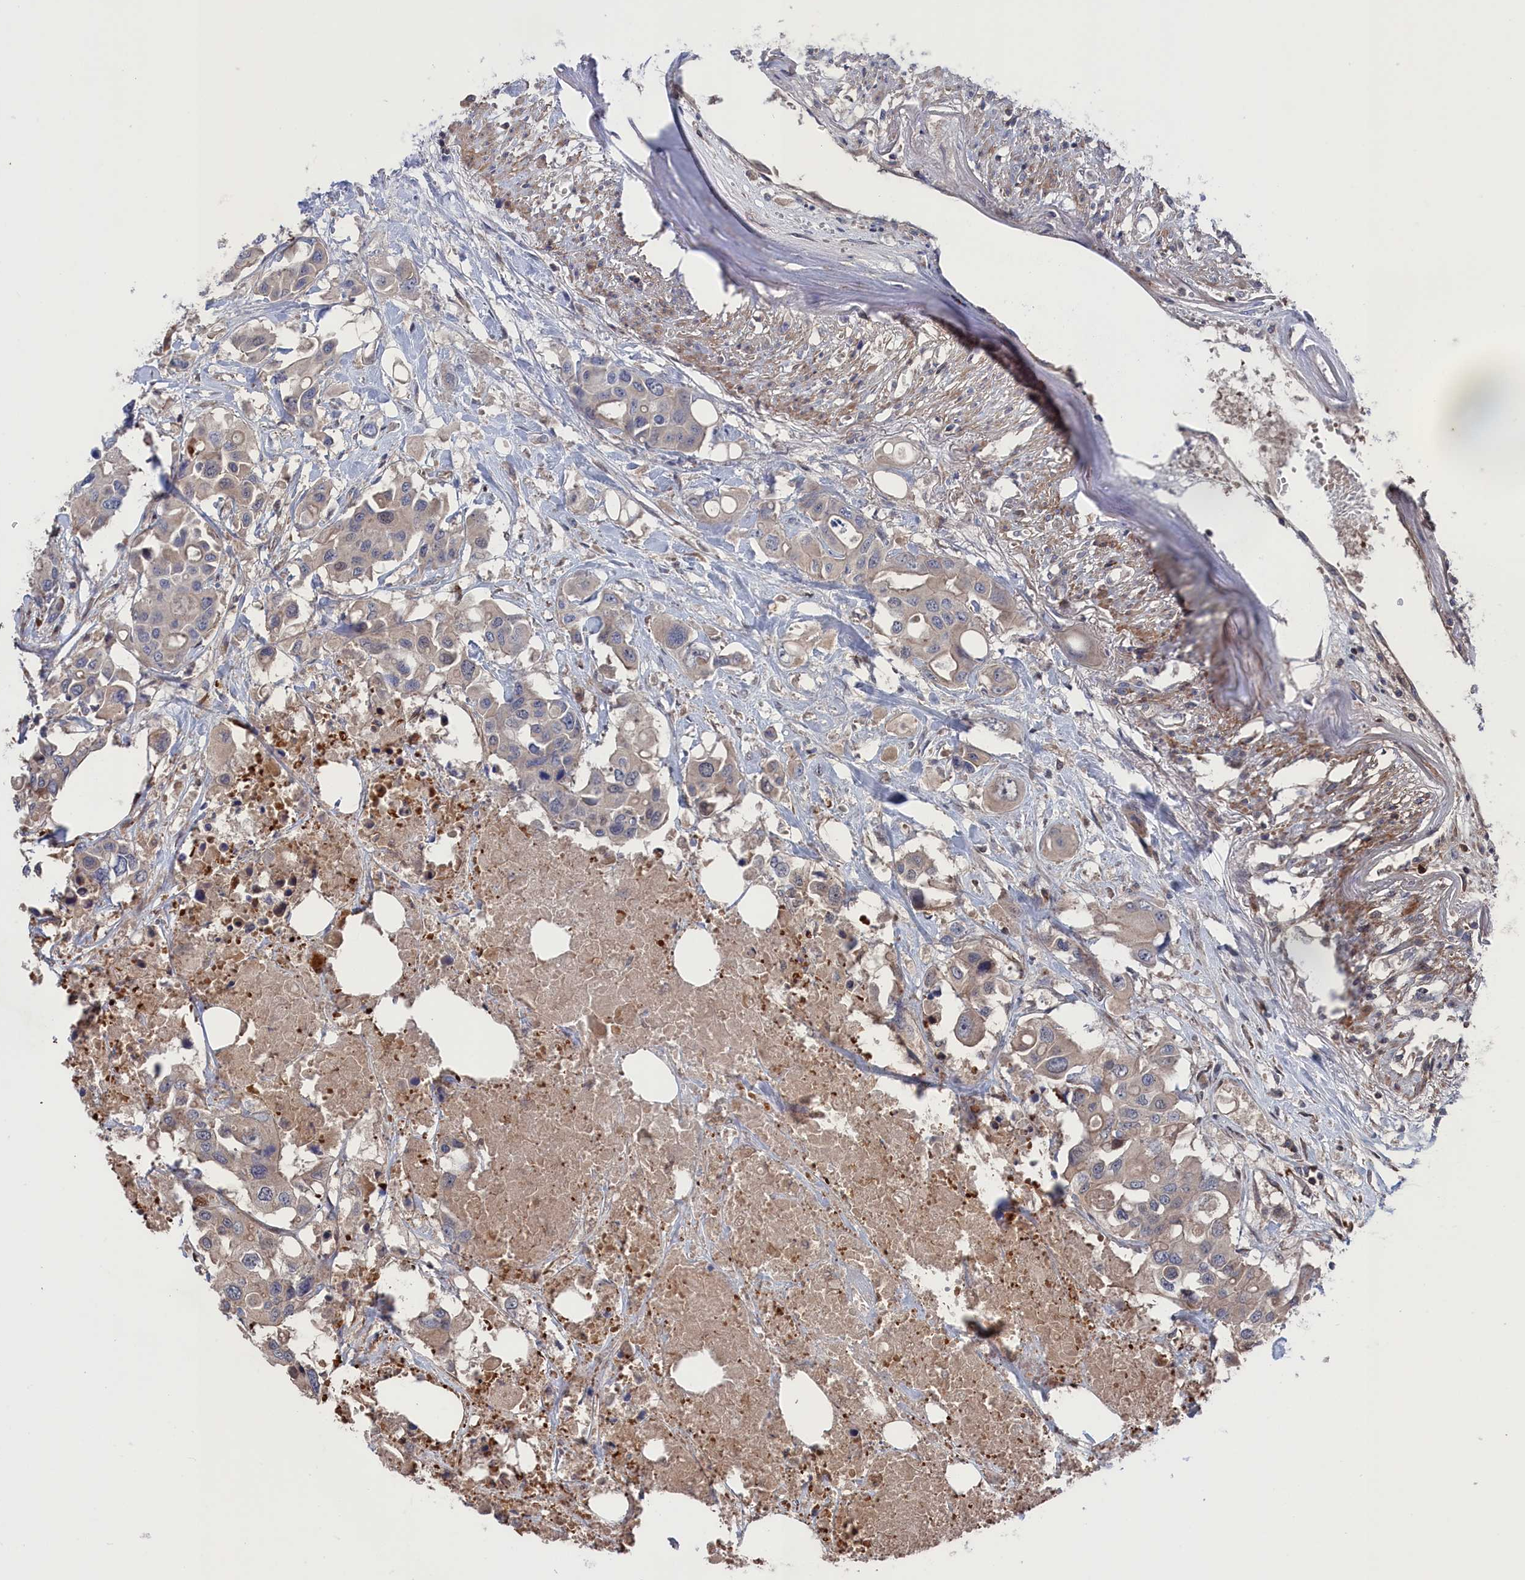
{"staining": {"intensity": "weak", "quantity": "25%-75%", "location": "cytoplasmic/membranous"}, "tissue": "colorectal cancer", "cell_type": "Tumor cells", "image_type": "cancer", "snomed": [{"axis": "morphology", "description": "Adenocarcinoma, NOS"}, {"axis": "topography", "description": "Colon"}], "caption": "Immunohistochemistry staining of adenocarcinoma (colorectal), which displays low levels of weak cytoplasmic/membranous staining in approximately 25%-75% of tumor cells indicating weak cytoplasmic/membranous protein staining. The staining was performed using DAB (3,3'-diaminobenzidine) (brown) for protein detection and nuclei were counterstained in hematoxylin (blue).", "gene": "PLA2G15", "patient": {"sex": "male", "age": 77}}